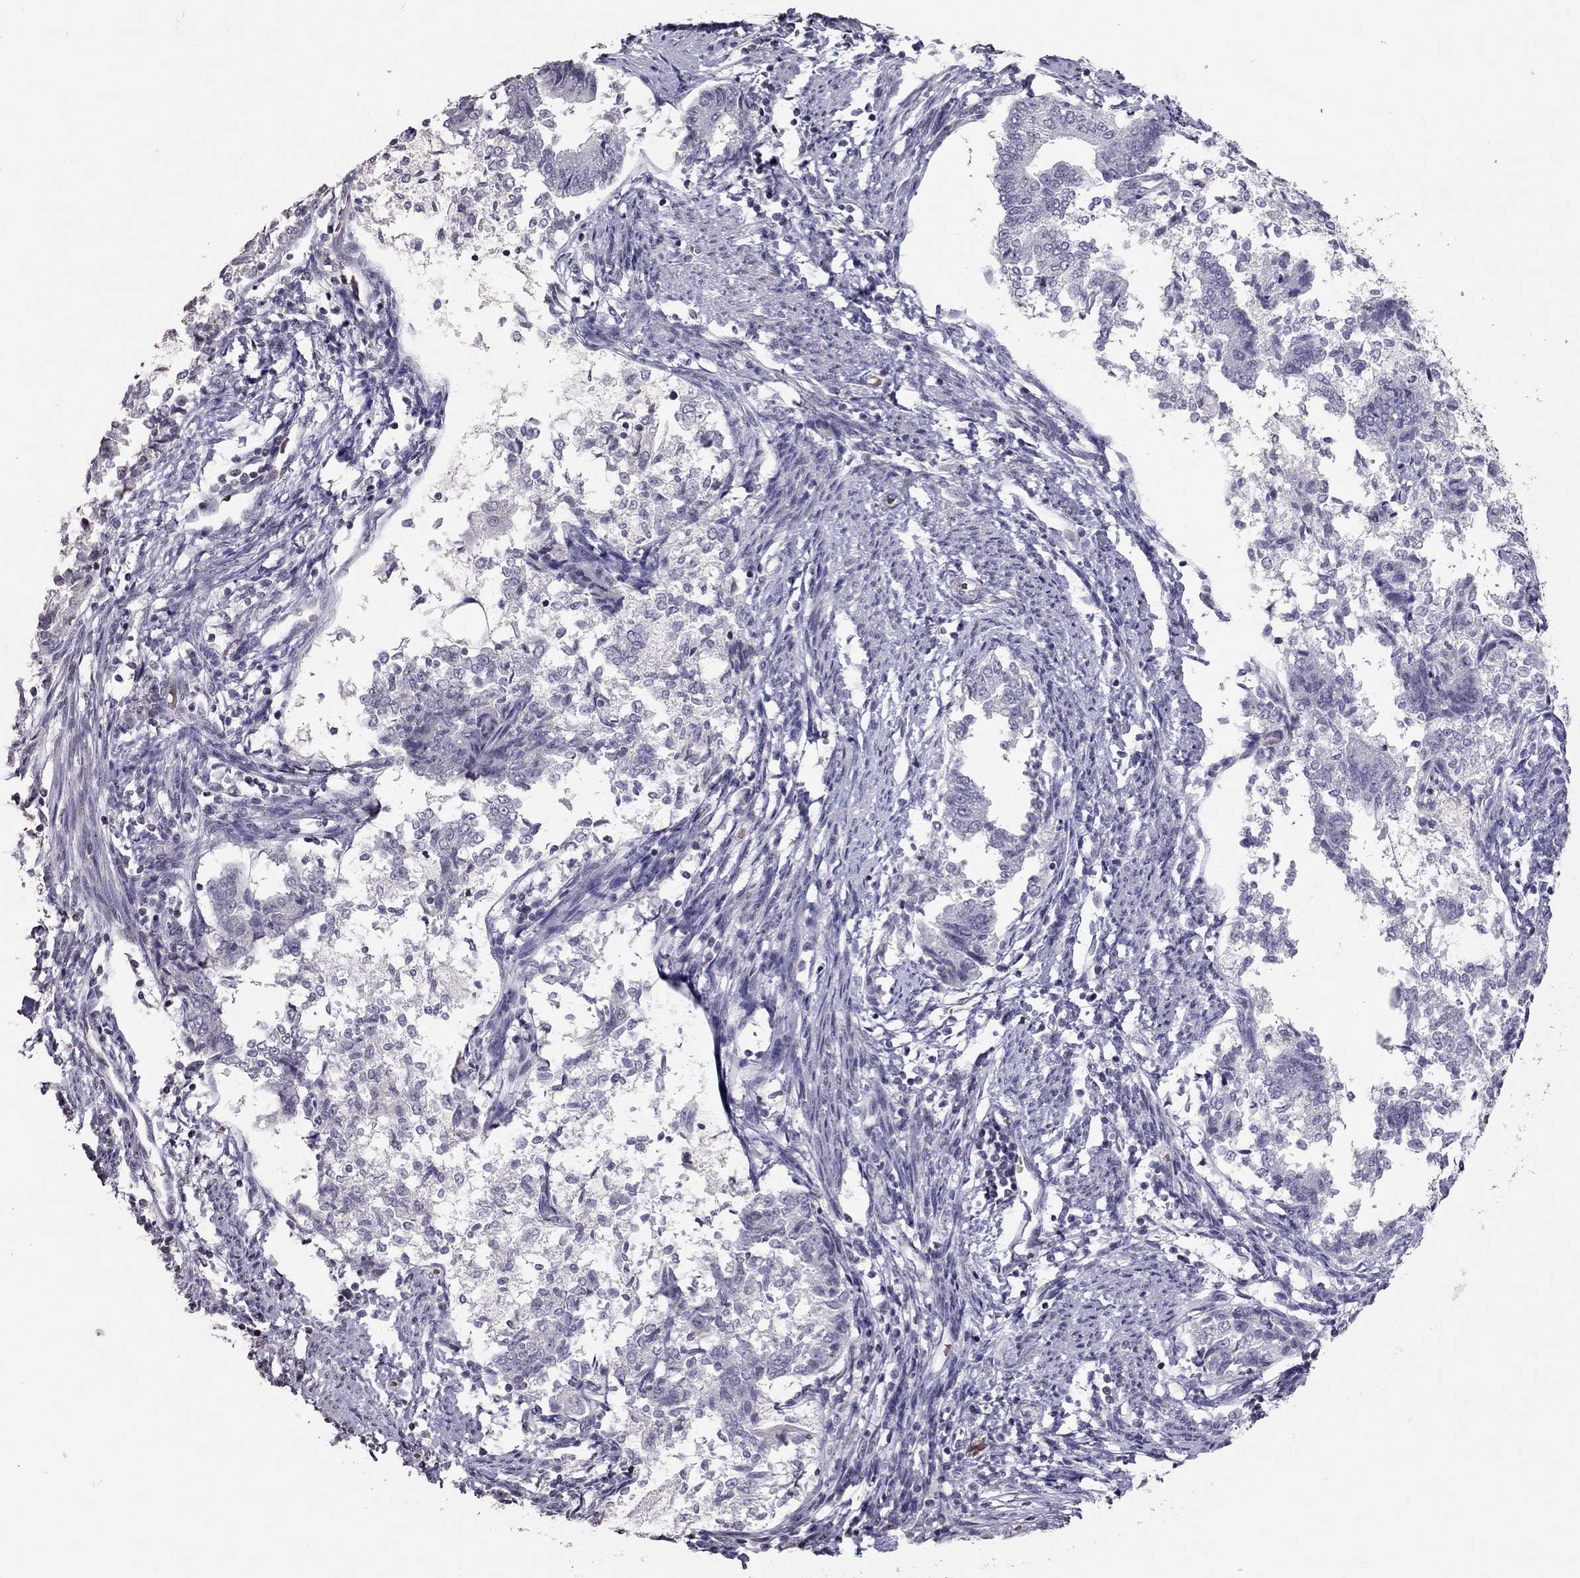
{"staining": {"intensity": "negative", "quantity": "none", "location": "none"}, "tissue": "endometrial cancer", "cell_type": "Tumor cells", "image_type": "cancer", "snomed": [{"axis": "morphology", "description": "Adenocarcinoma, NOS"}, {"axis": "topography", "description": "Endometrium"}], "caption": "Histopathology image shows no protein staining in tumor cells of endometrial adenocarcinoma tissue.", "gene": "TSHB", "patient": {"sex": "female", "age": 65}}